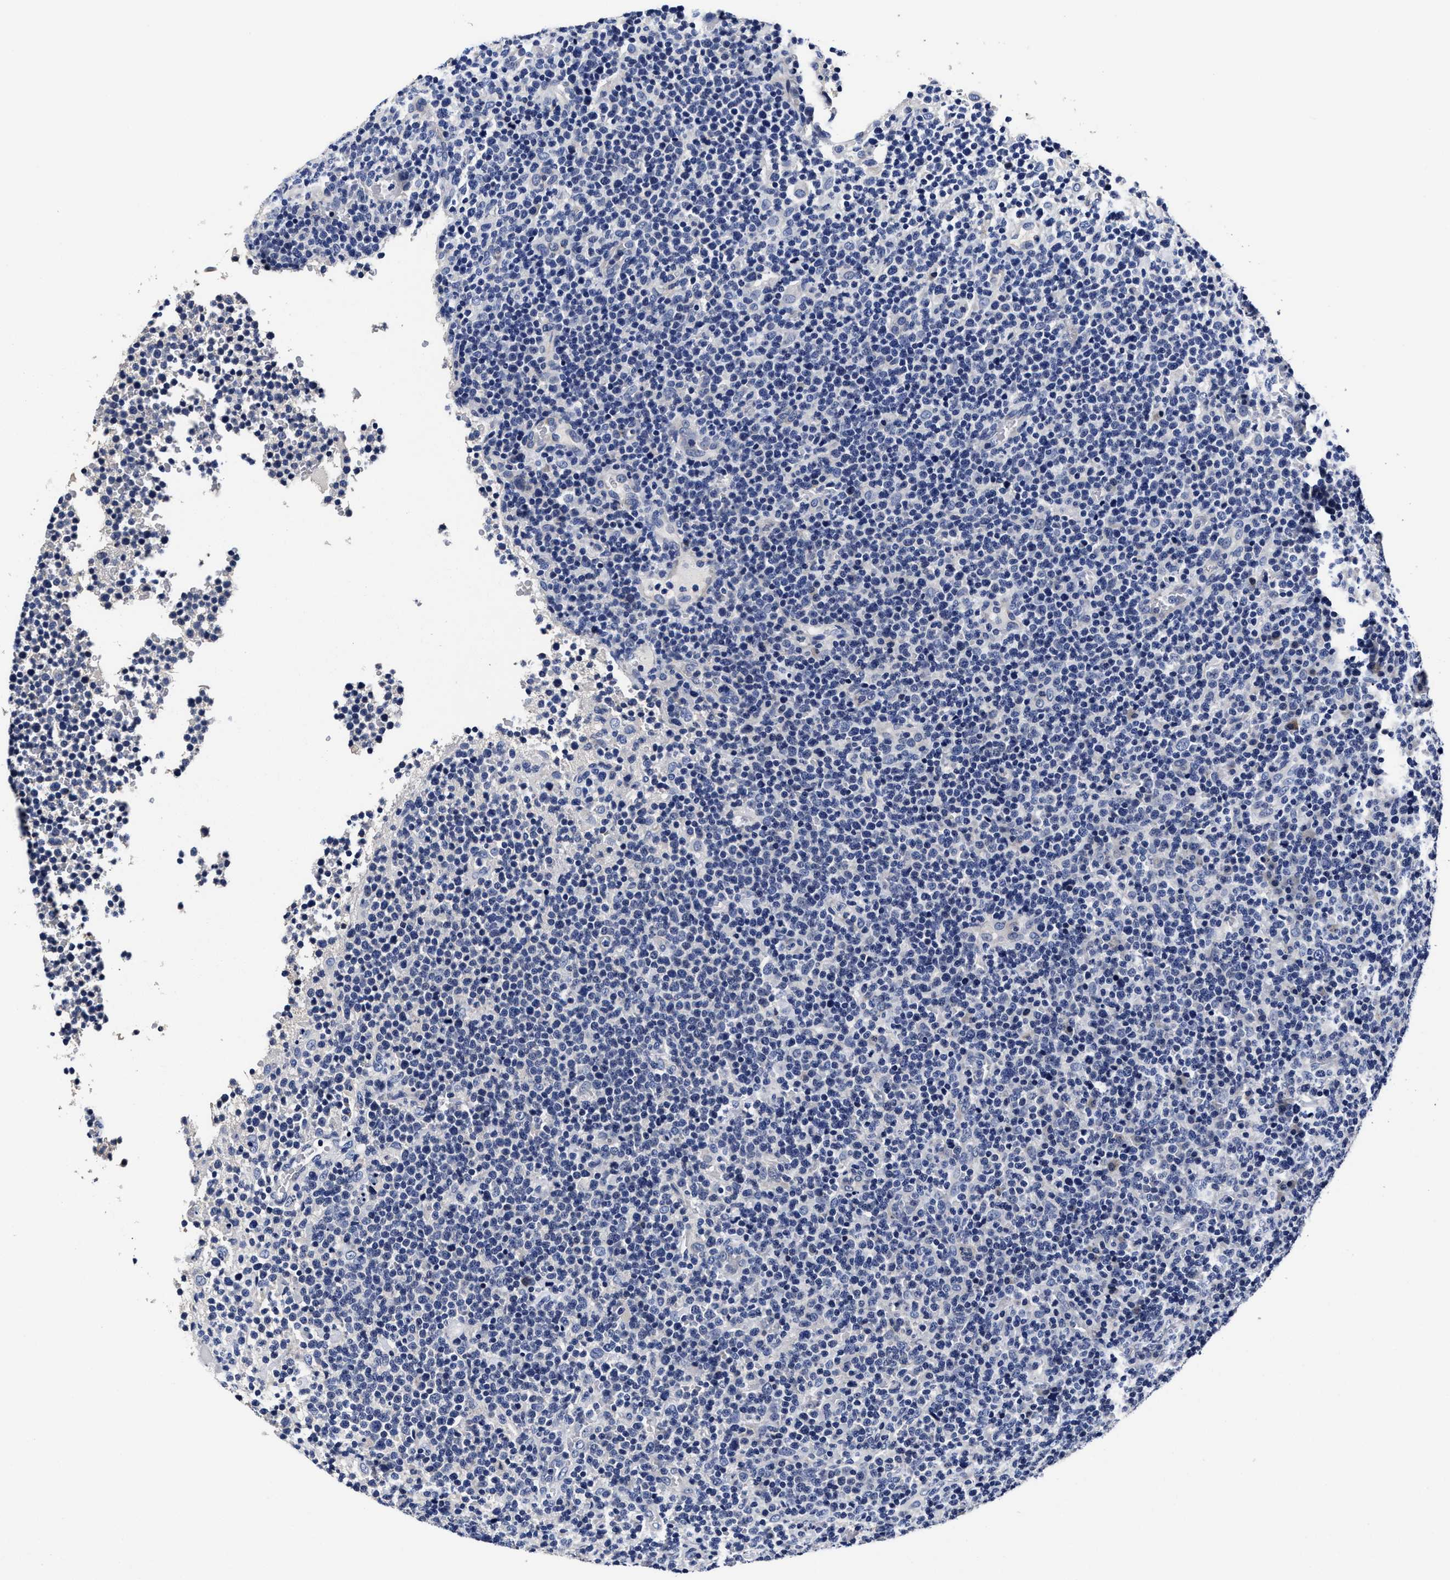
{"staining": {"intensity": "negative", "quantity": "none", "location": "none"}, "tissue": "lymphoma", "cell_type": "Tumor cells", "image_type": "cancer", "snomed": [{"axis": "morphology", "description": "Malignant lymphoma, non-Hodgkin's type, High grade"}, {"axis": "topography", "description": "Lymph node"}], "caption": "The micrograph demonstrates no staining of tumor cells in malignant lymphoma, non-Hodgkin's type (high-grade).", "gene": "OLFML2A", "patient": {"sex": "male", "age": 61}}